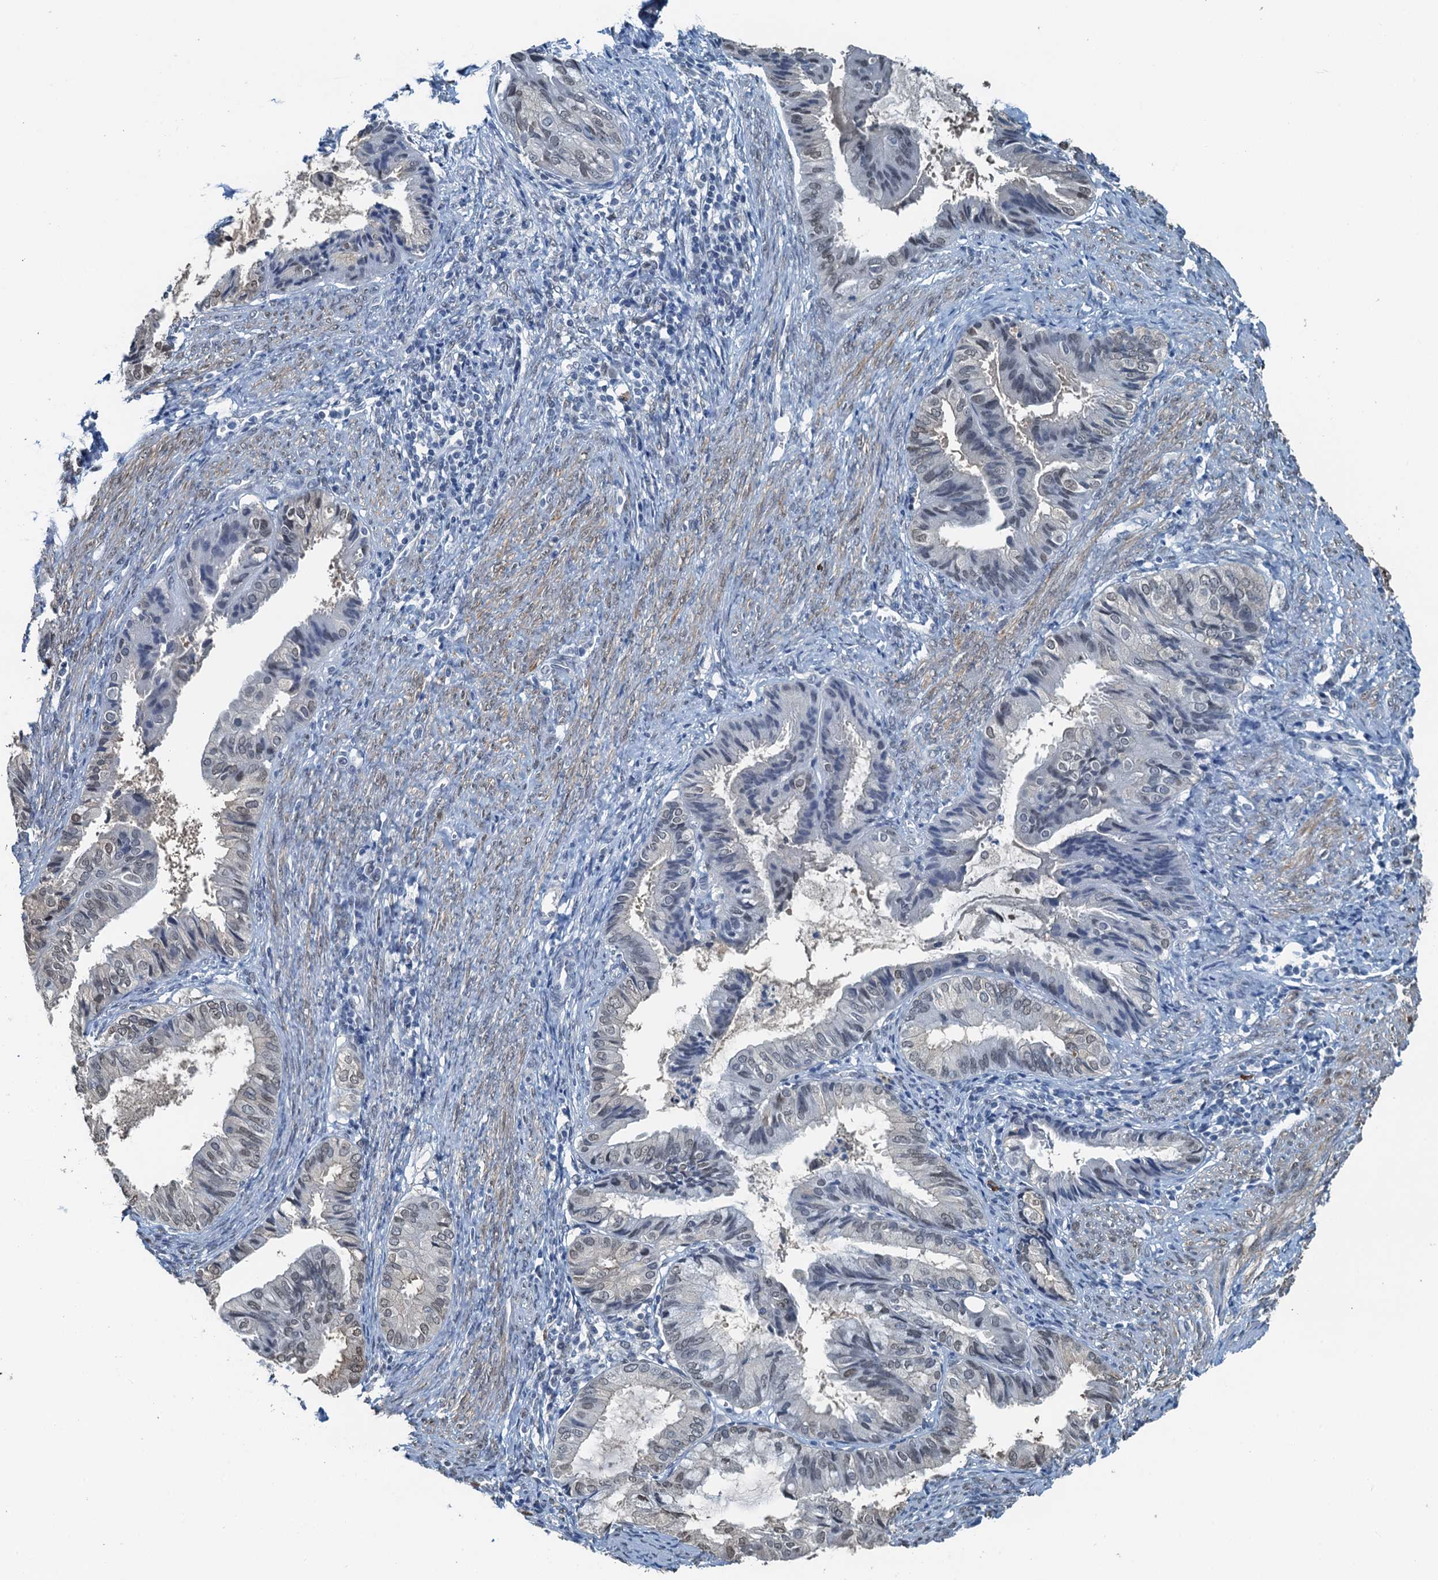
{"staining": {"intensity": "weak", "quantity": "<25%", "location": "nuclear"}, "tissue": "endometrial cancer", "cell_type": "Tumor cells", "image_type": "cancer", "snomed": [{"axis": "morphology", "description": "Adenocarcinoma, NOS"}, {"axis": "topography", "description": "Endometrium"}], "caption": "Histopathology image shows no protein expression in tumor cells of adenocarcinoma (endometrial) tissue. (Immunohistochemistry (ihc), brightfield microscopy, high magnification).", "gene": "AHCY", "patient": {"sex": "female", "age": 86}}